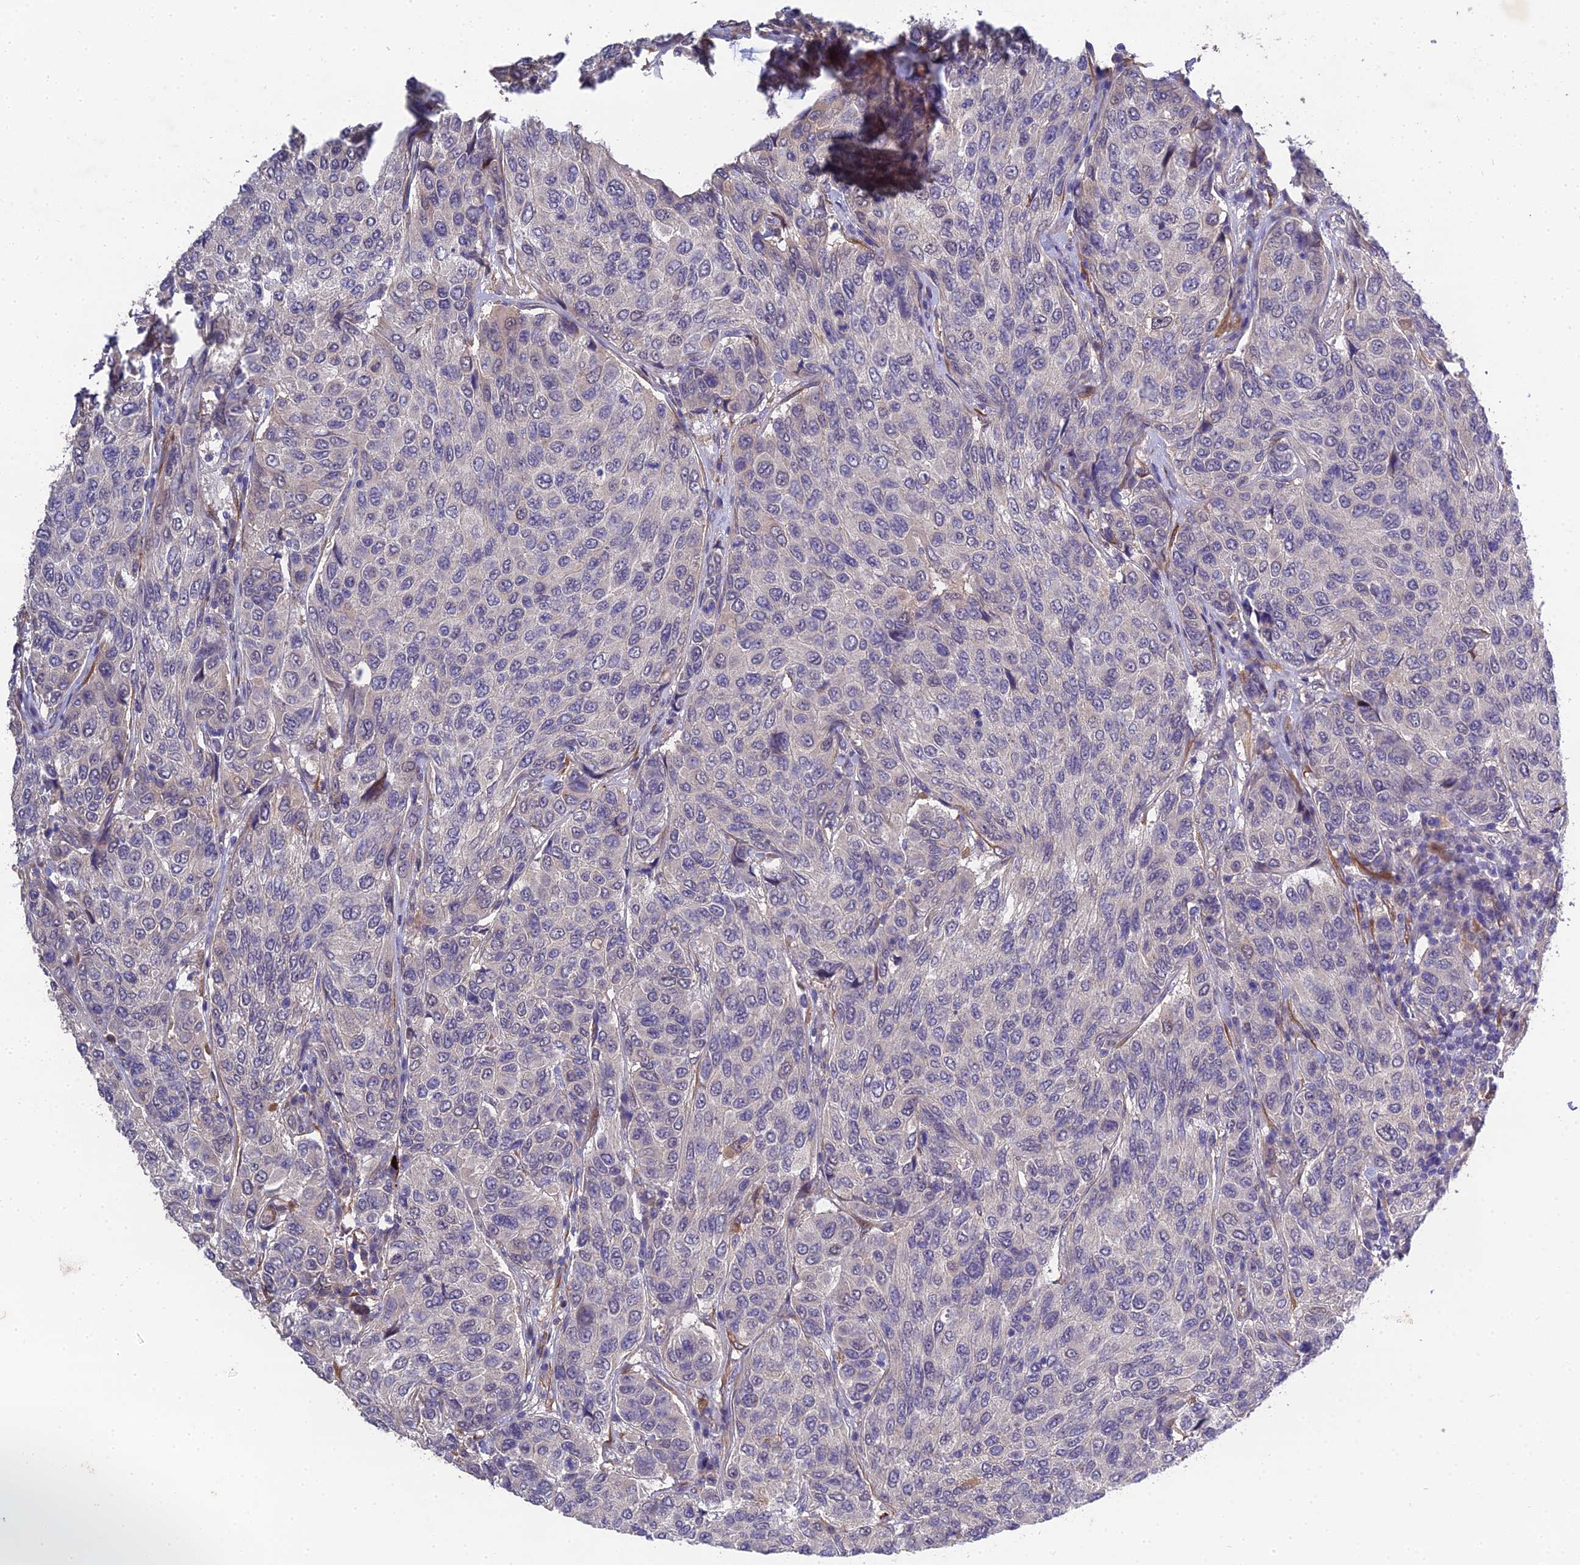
{"staining": {"intensity": "negative", "quantity": "none", "location": "none"}, "tissue": "breast cancer", "cell_type": "Tumor cells", "image_type": "cancer", "snomed": [{"axis": "morphology", "description": "Duct carcinoma"}, {"axis": "topography", "description": "Breast"}], "caption": "Immunohistochemical staining of breast infiltrating ductal carcinoma reveals no significant expression in tumor cells. (Brightfield microscopy of DAB immunohistochemistry (IHC) at high magnification).", "gene": "PUS10", "patient": {"sex": "female", "age": 55}}